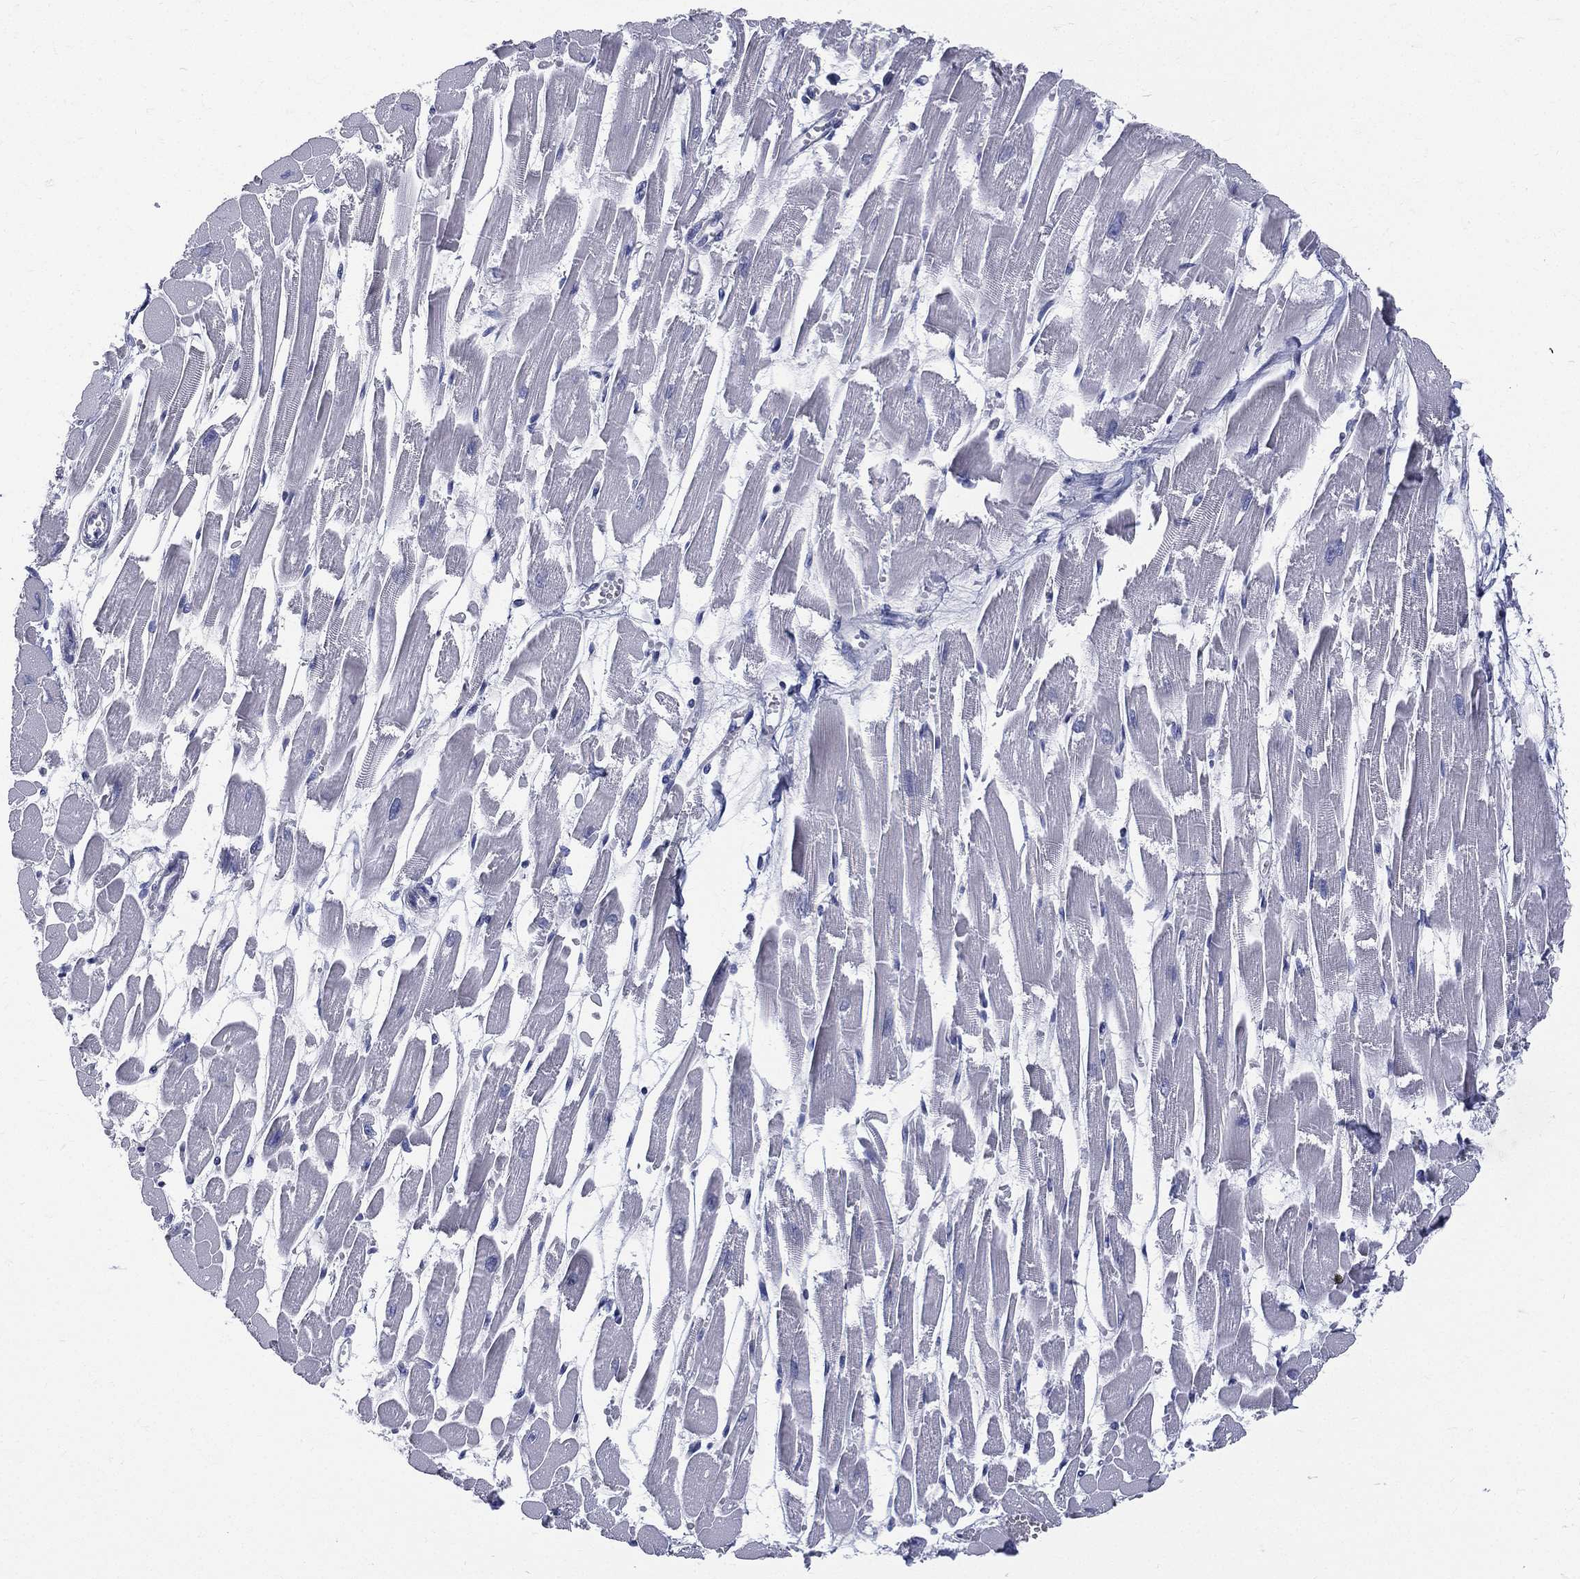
{"staining": {"intensity": "negative", "quantity": "none", "location": "none"}, "tissue": "heart muscle", "cell_type": "Cardiomyocytes", "image_type": "normal", "snomed": [{"axis": "morphology", "description": "Normal tissue, NOS"}, {"axis": "topography", "description": "Heart"}], "caption": "Immunohistochemistry (IHC) of normal heart muscle shows no positivity in cardiomyocytes.", "gene": "ETNPPL", "patient": {"sex": "female", "age": 52}}